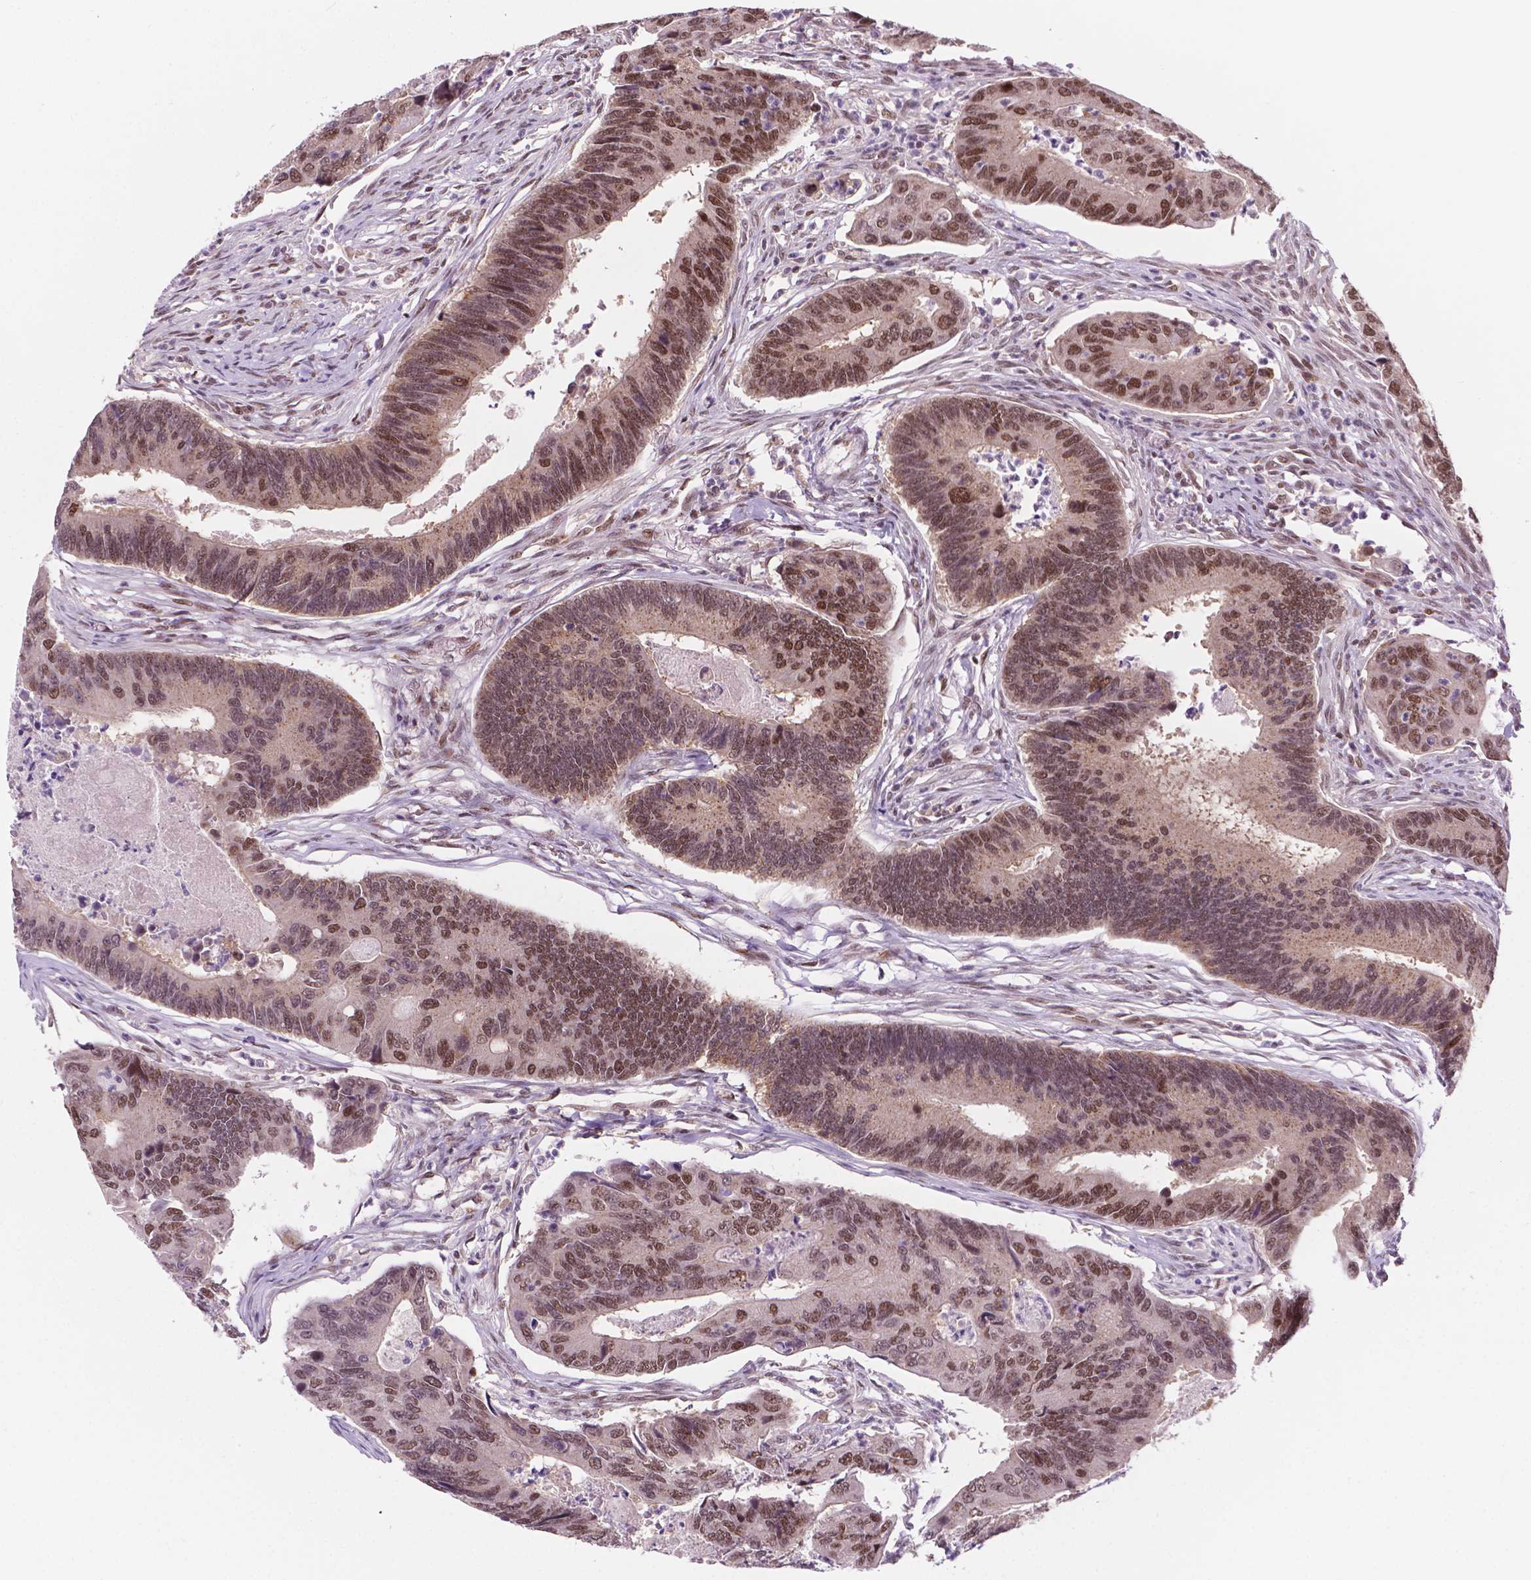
{"staining": {"intensity": "moderate", "quantity": ">75%", "location": "nuclear"}, "tissue": "colorectal cancer", "cell_type": "Tumor cells", "image_type": "cancer", "snomed": [{"axis": "morphology", "description": "Adenocarcinoma, NOS"}, {"axis": "topography", "description": "Colon"}], "caption": "A medium amount of moderate nuclear positivity is identified in approximately >75% of tumor cells in colorectal cancer (adenocarcinoma) tissue.", "gene": "PER2", "patient": {"sex": "female", "age": 67}}